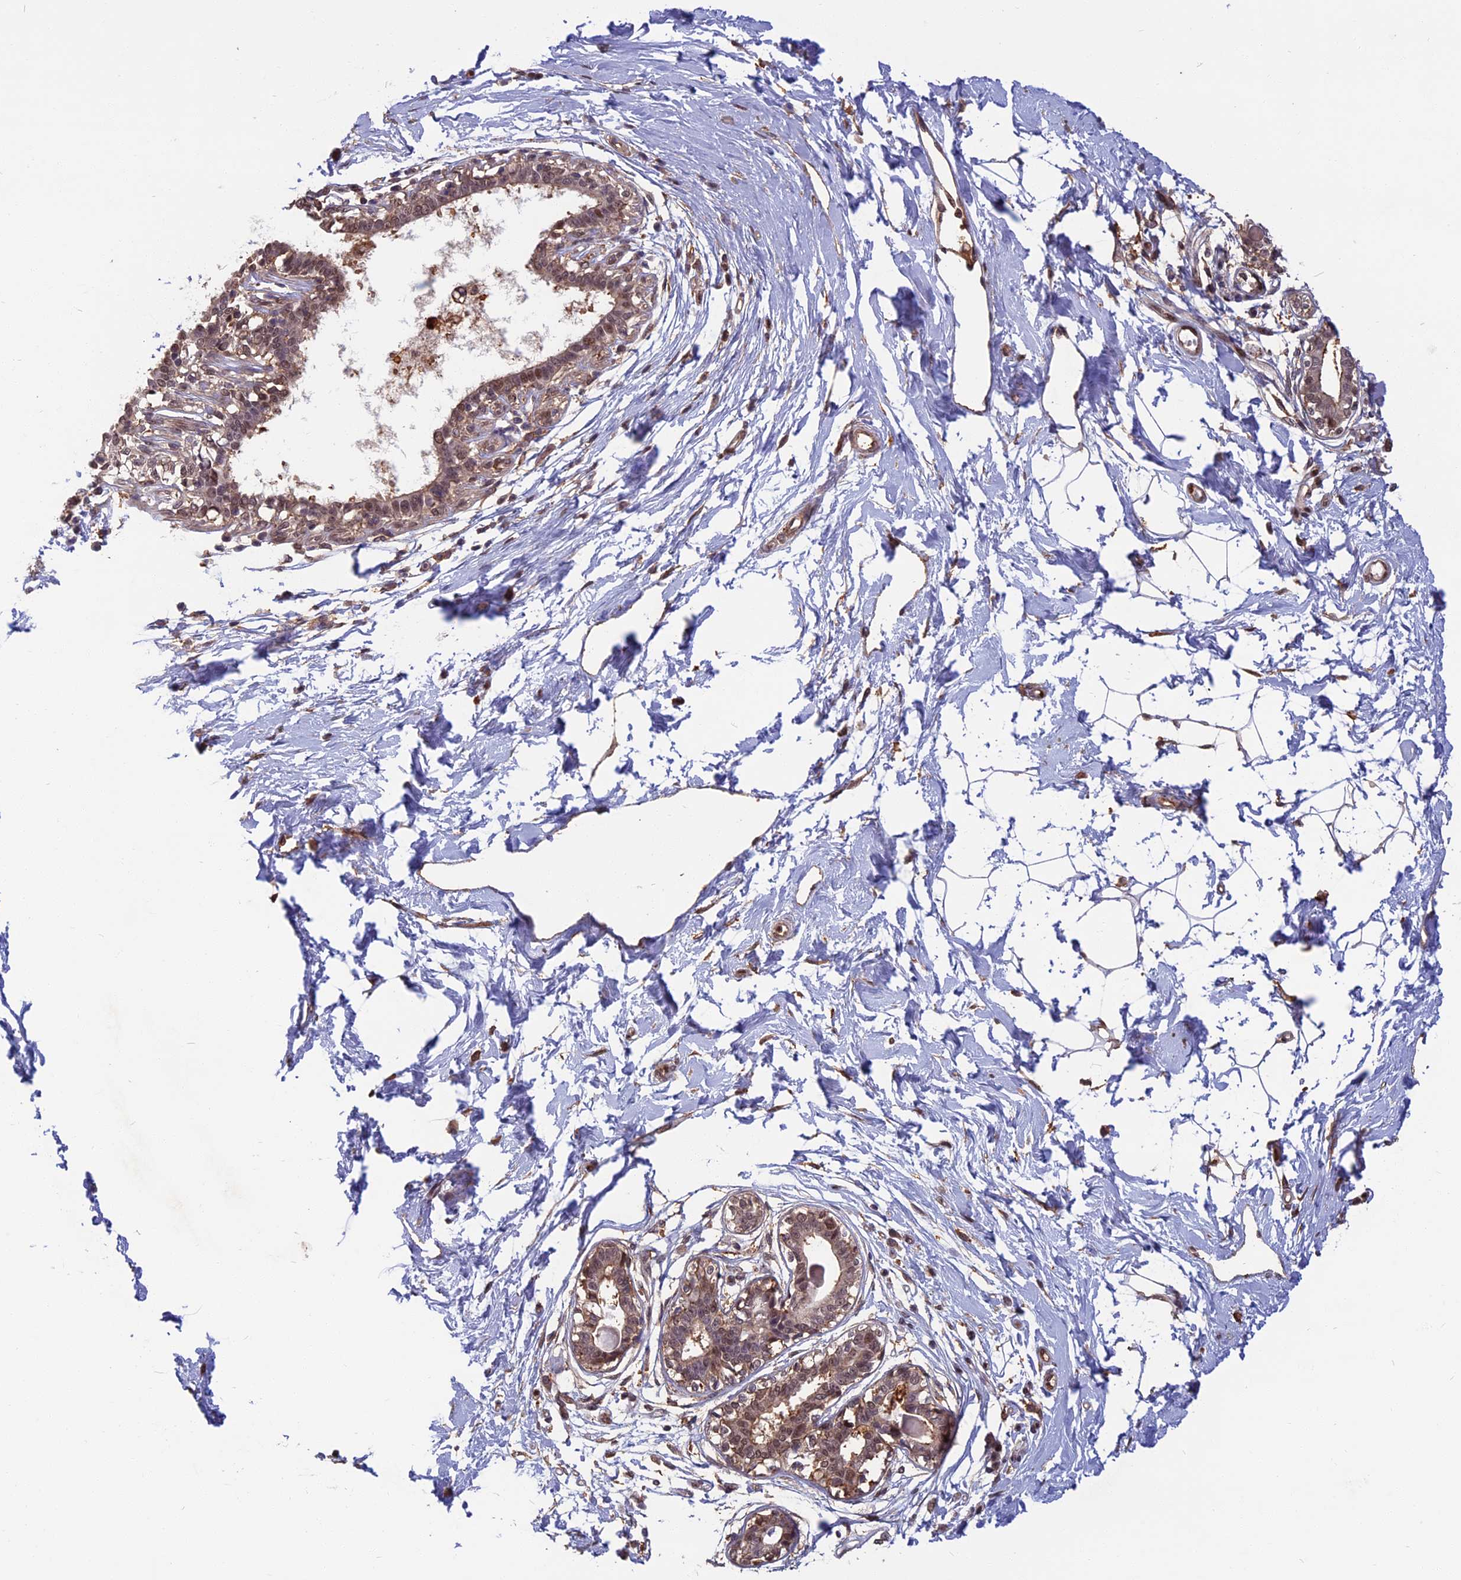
{"staining": {"intensity": "negative", "quantity": "none", "location": "none"}, "tissue": "breast", "cell_type": "Adipocytes", "image_type": "normal", "snomed": [{"axis": "morphology", "description": "Normal tissue, NOS"}, {"axis": "topography", "description": "Breast"}], "caption": "Protein analysis of normal breast shows no significant positivity in adipocytes.", "gene": "SPG11", "patient": {"sex": "female", "age": 45}}